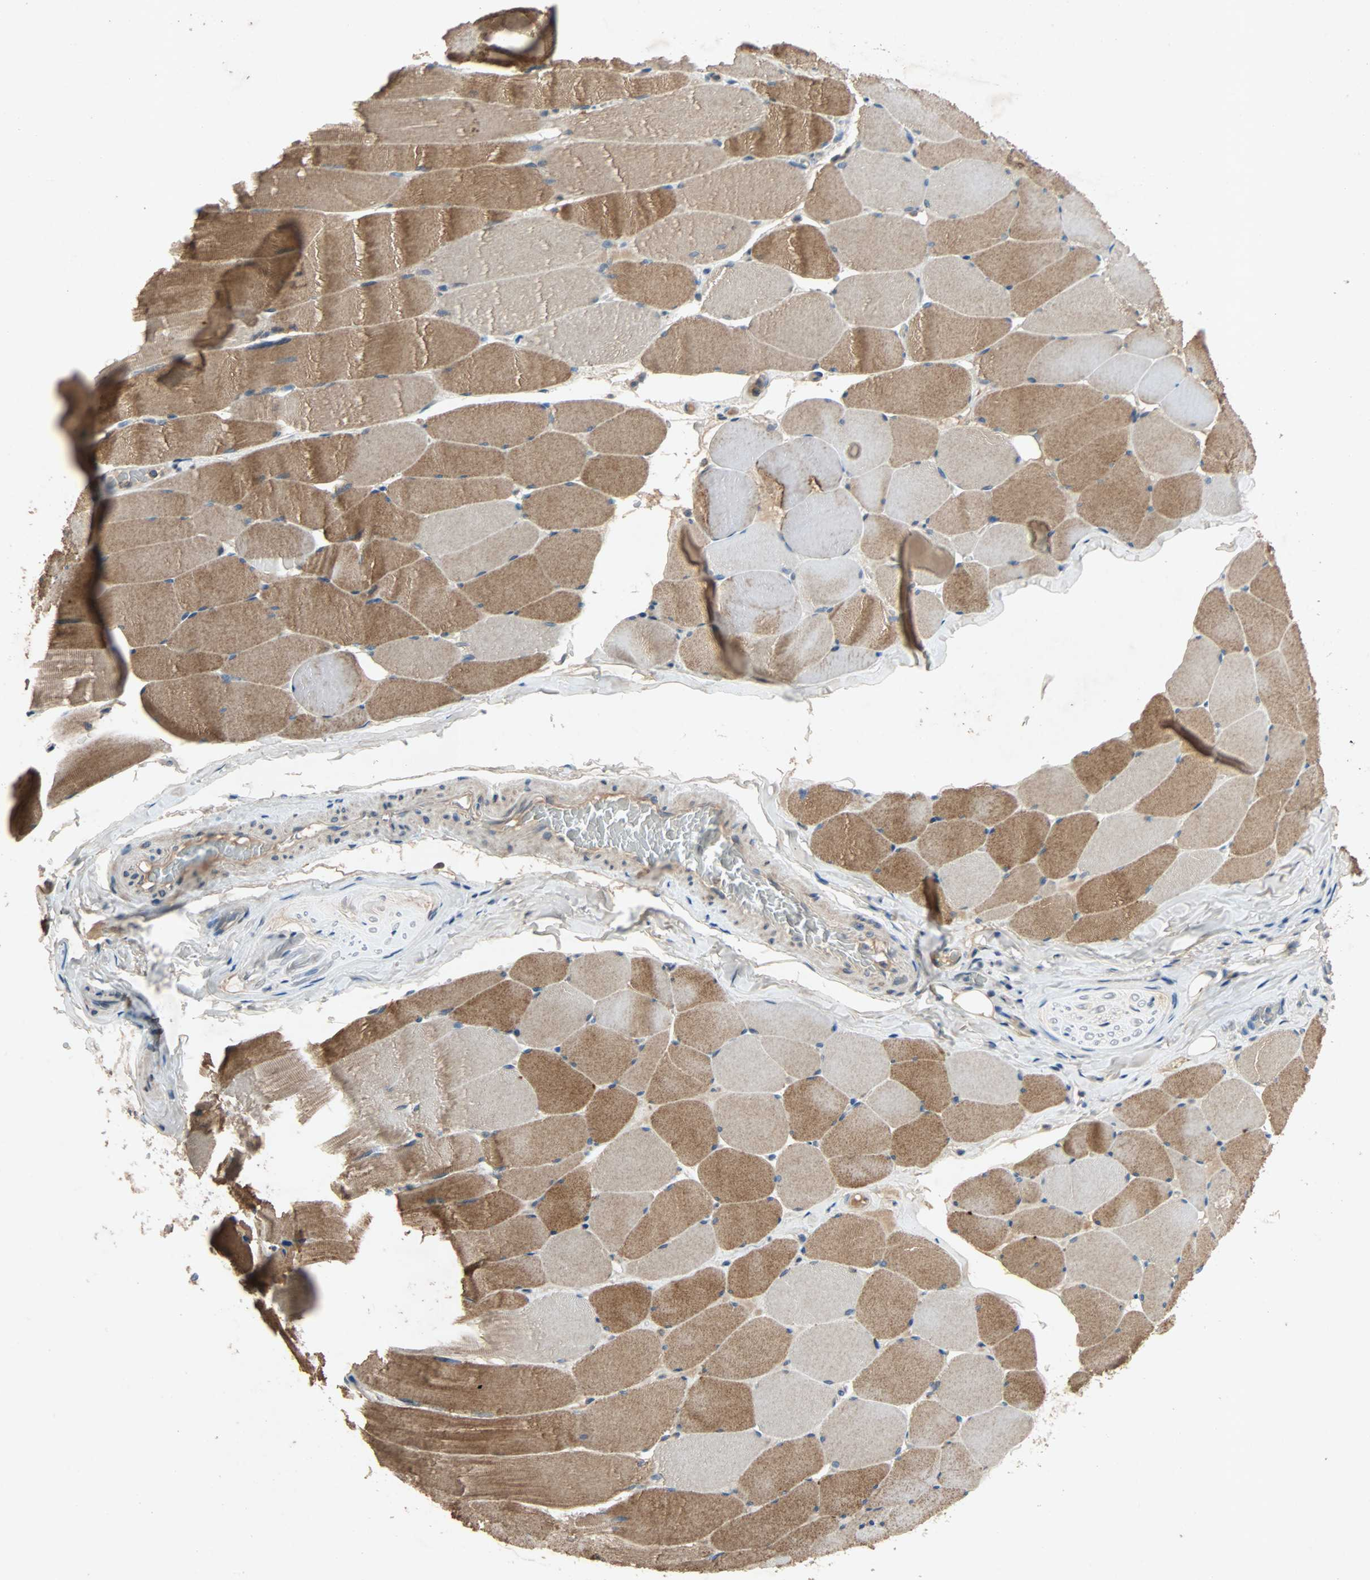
{"staining": {"intensity": "moderate", "quantity": ">75%", "location": "cytoplasmic/membranous"}, "tissue": "skeletal muscle", "cell_type": "Myocytes", "image_type": "normal", "snomed": [{"axis": "morphology", "description": "Normal tissue, NOS"}, {"axis": "topography", "description": "Skeletal muscle"}], "caption": "This photomicrograph exhibits IHC staining of normal skeletal muscle, with medium moderate cytoplasmic/membranous positivity in about >75% of myocytes.", "gene": "XYLT1", "patient": {"sex": "male", "age": 62}}